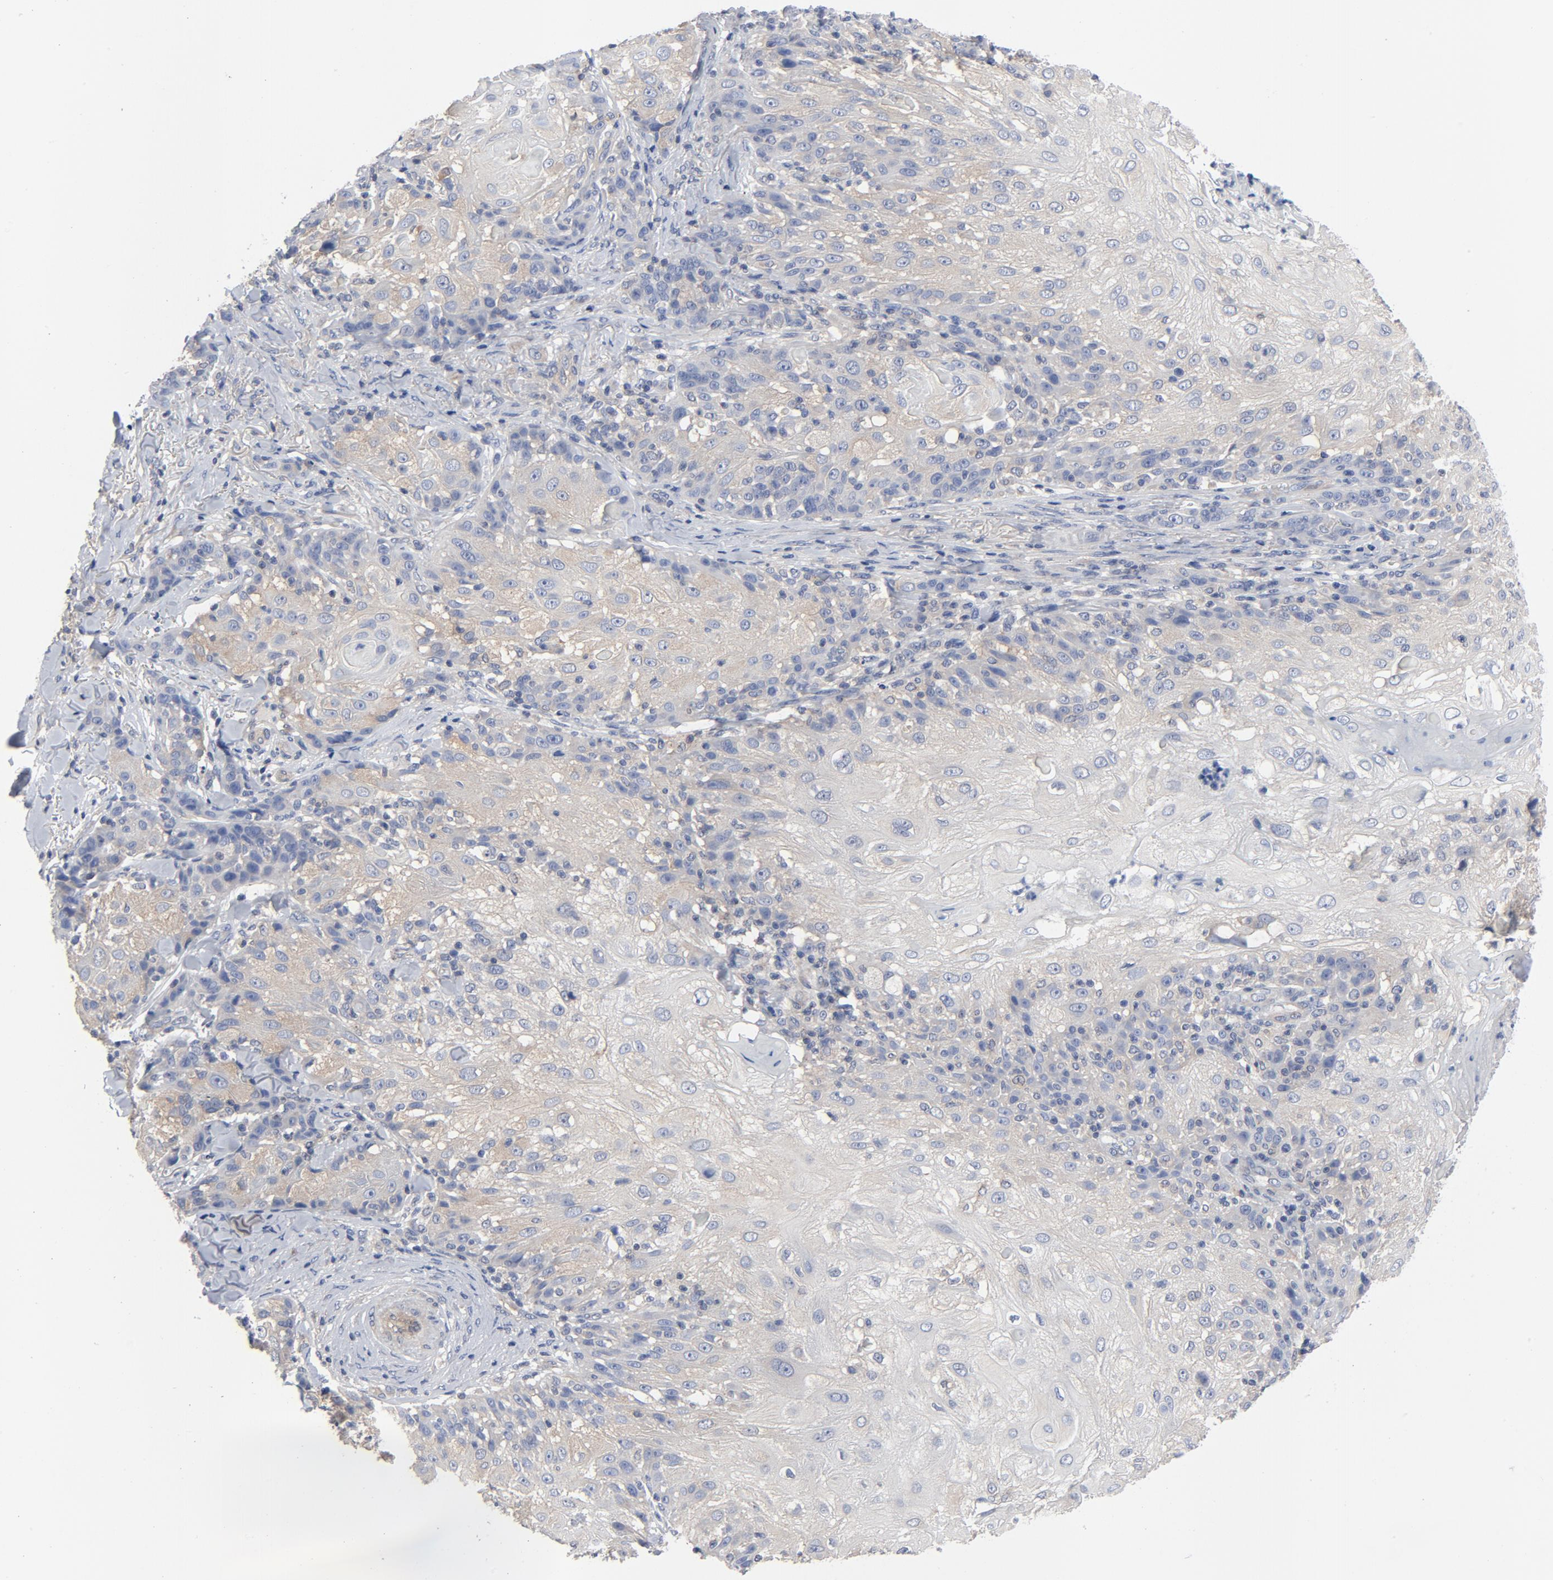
{"staining": {"intensity": "weak", "quantity": "25%-75%", "location": "cytoplasmic/membranous"}, "tissue": "skin cancer", "cell_type": "Tumor cells", "image_type": "cancer", "snomed": [{"axis": "morphology", "description": "Normal tissue, NOS"}, {"axis": "morphology", "description": "Squamous cell carcinoma, NOS"}, {"axis": "topography", "description": "Skin"}], "caption": "IHC (DAB (3,3'-diaminobenzidine)) staining of human skin cancer (squamous cell carcinoma) shows weak cytoplasmic/membranous protein positivity in about 25%-75% of tumor cells.", "gene": "DYNLT3", "patient": {"sex": "female", "age": 83}}